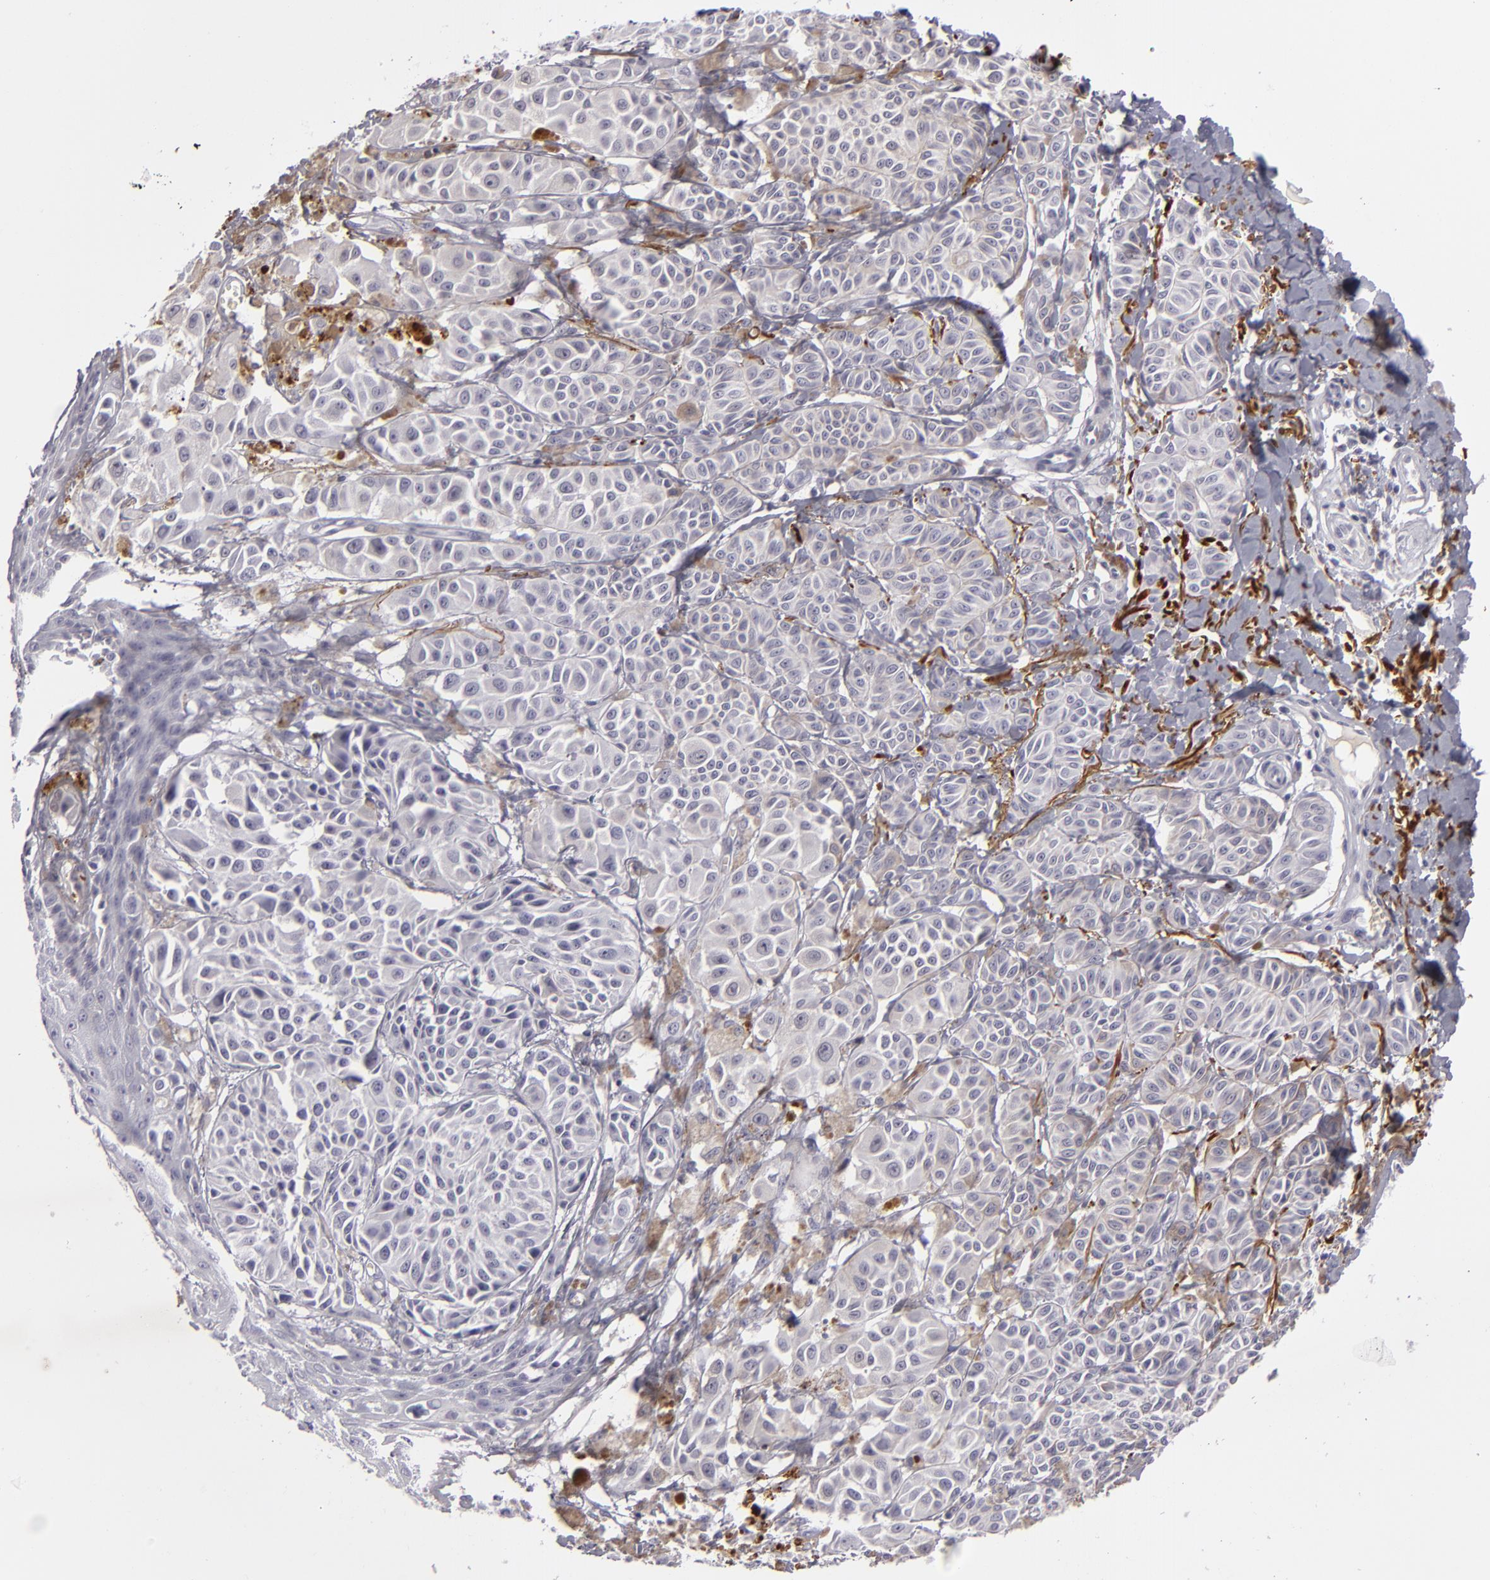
{"staining": {"intensity": "weak", "quantity": "<25%", "location": "cytoplasmic/membranous"}, "tissue": "melanoma", "cell_type": "Tumor cells", "image_type": "cancer", "snomed": [{"axis": "morphology", "description": "Malignant melanoma, NOS"}, {"axis": "topography", "description": "Skin"}], "caption": "Protein analysis of melanoma shows no significant staining in tumor cells.", "gene": "C9", "patient": {"sex": "male", "age": 76}}